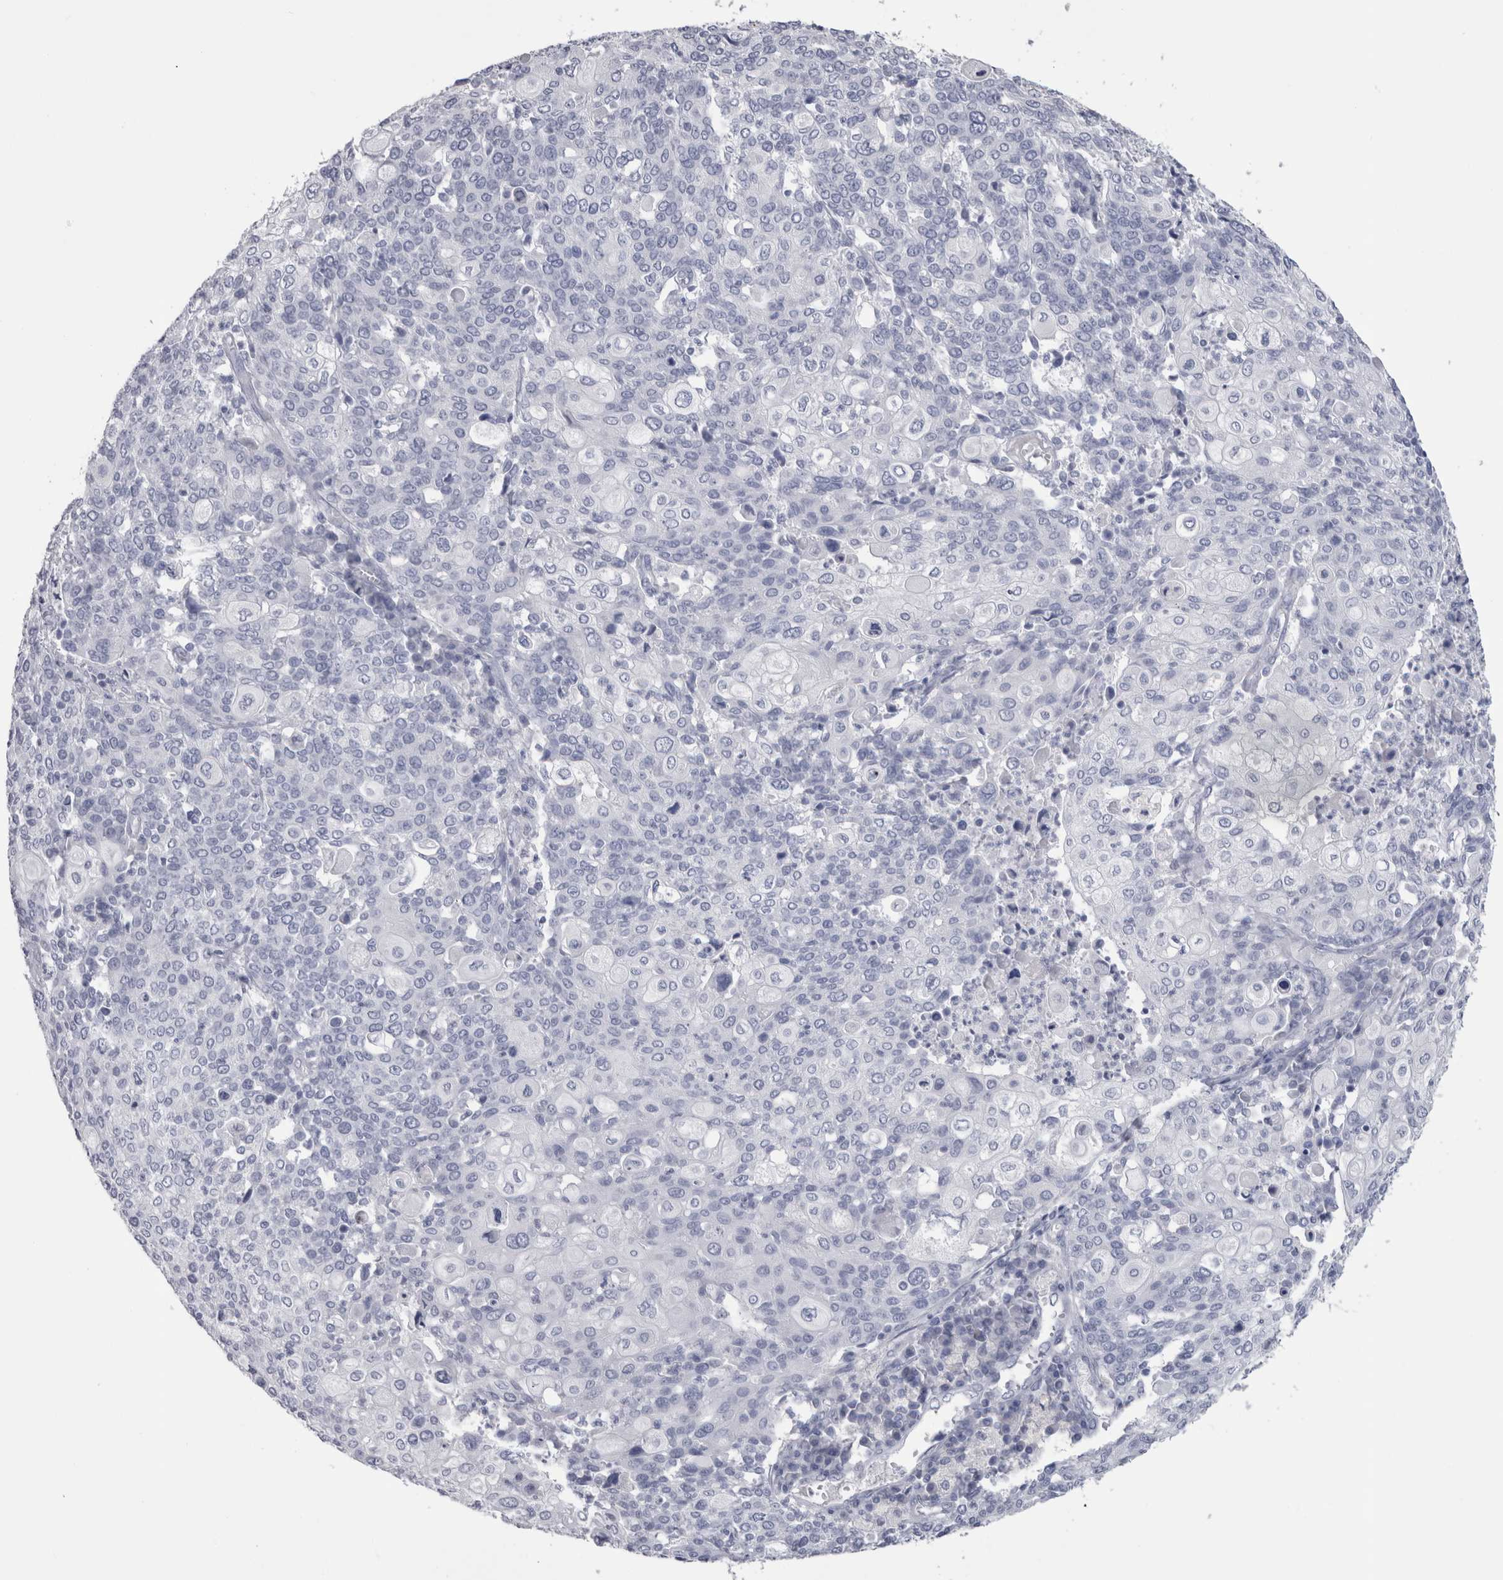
{"staining": {"intensity": "negative", "quantity": "none", "location": "none"}, "tissue": "cervical cancer", "cell_type": "Tumor cells", "image_type": "cancer", "snomed": [{"axis": "morphology", "description": "Squamous cell carcinoma, NOS"}, {"axis": "topography", "description": "Cervix"}], "caption": "DAB (3,3'-diaminobenzidine) immunohistochemical staining of human cervical squamous cell carcinoma reveals no significant expression in tumor cells.", "gene": "PTH", "patient": {"sex": "female", "age": 40}}